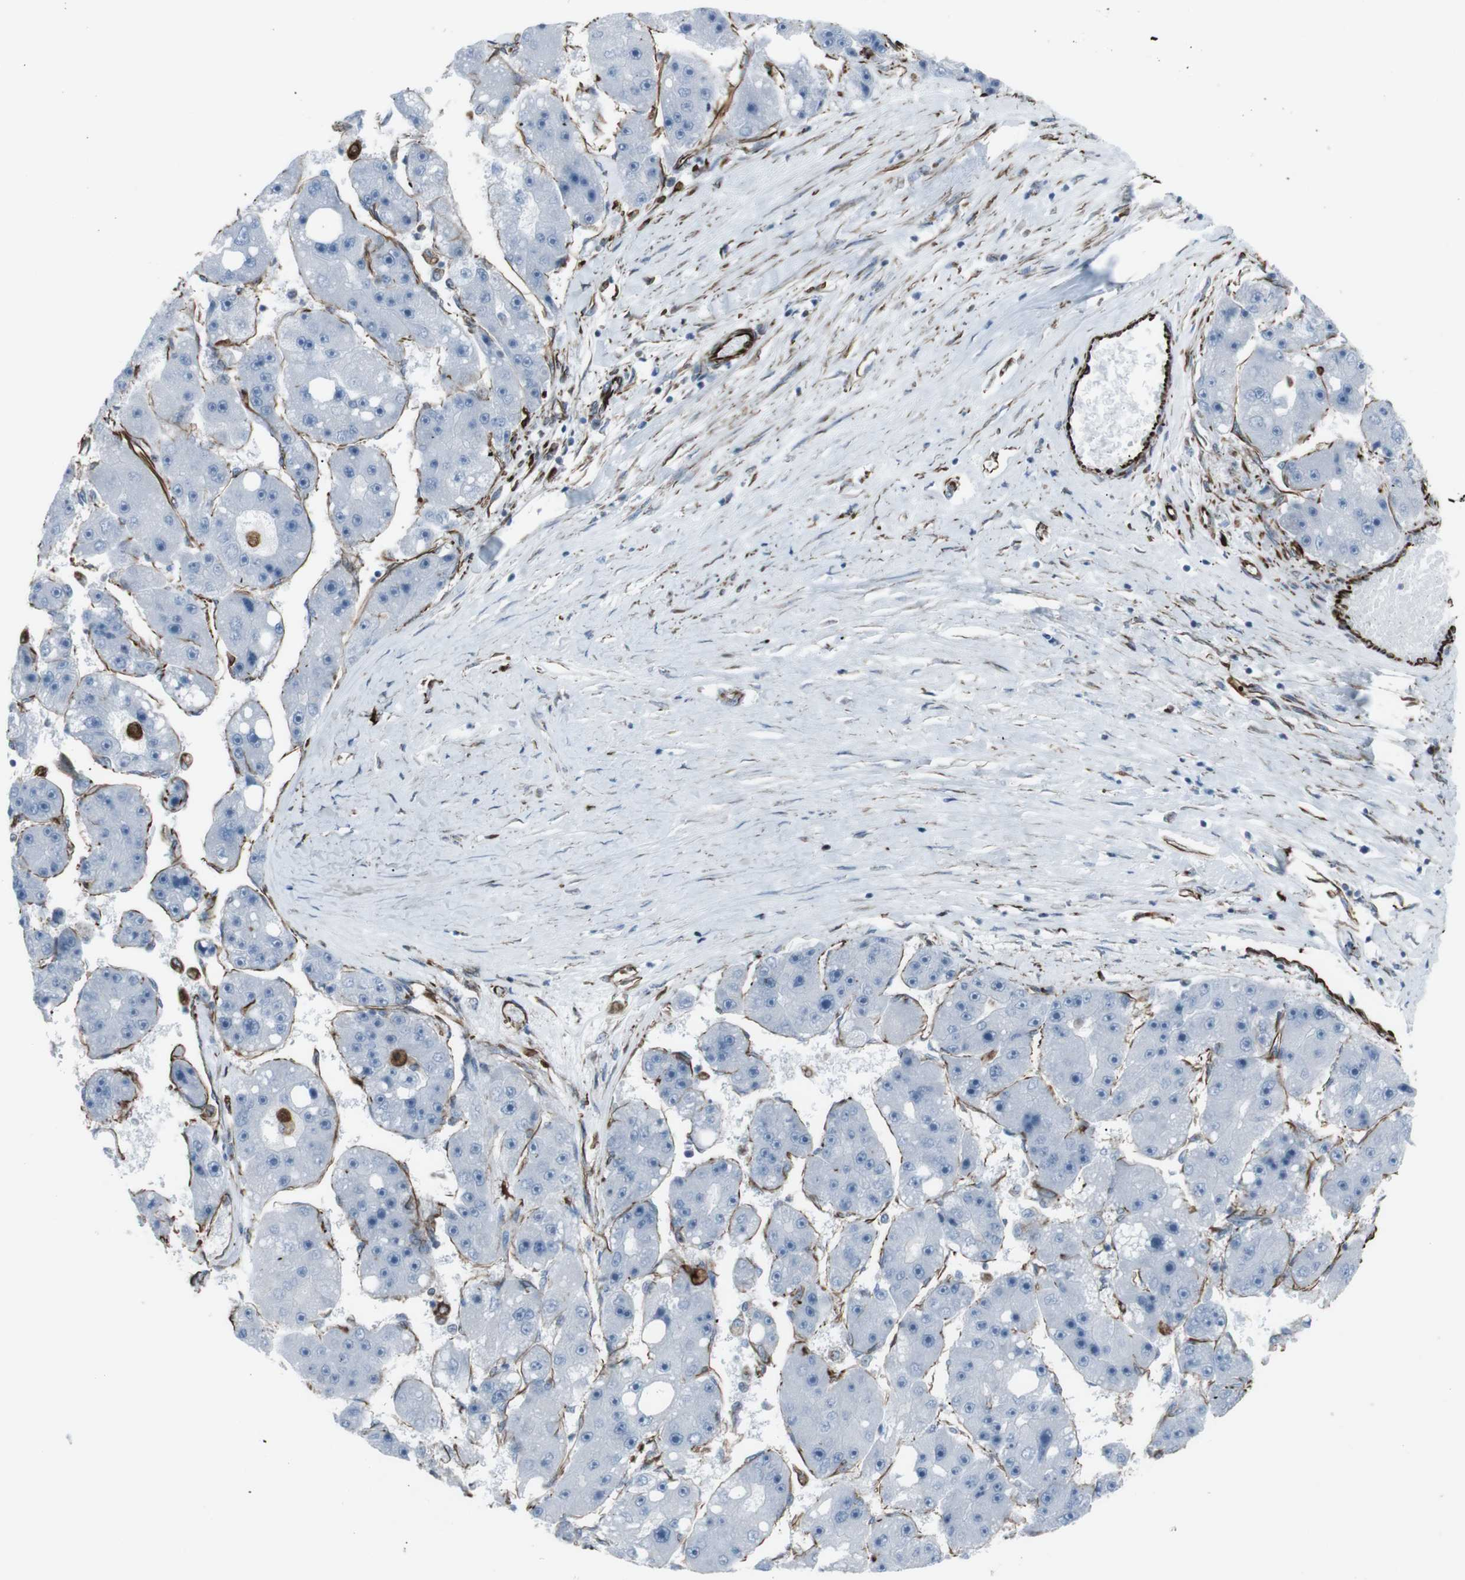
{"staining": {"intensity": "negative", "quantity": "none", "location": "none"}, "tissue": "liver cancer", "cell_type": "Tumor cells", "image_type": "cancer", "snomed": [{"axis": "morphology", "description": "Carcinoma, Hepatocellular, NOS"}, {"axis": "topography", "description": "Liver"}], "caption": "Tumor cells show no significant expression in liver hepatocellular carcinoma.", "gene": "ZDHHC6", "patient": {"sex": "female", "age": 61}}